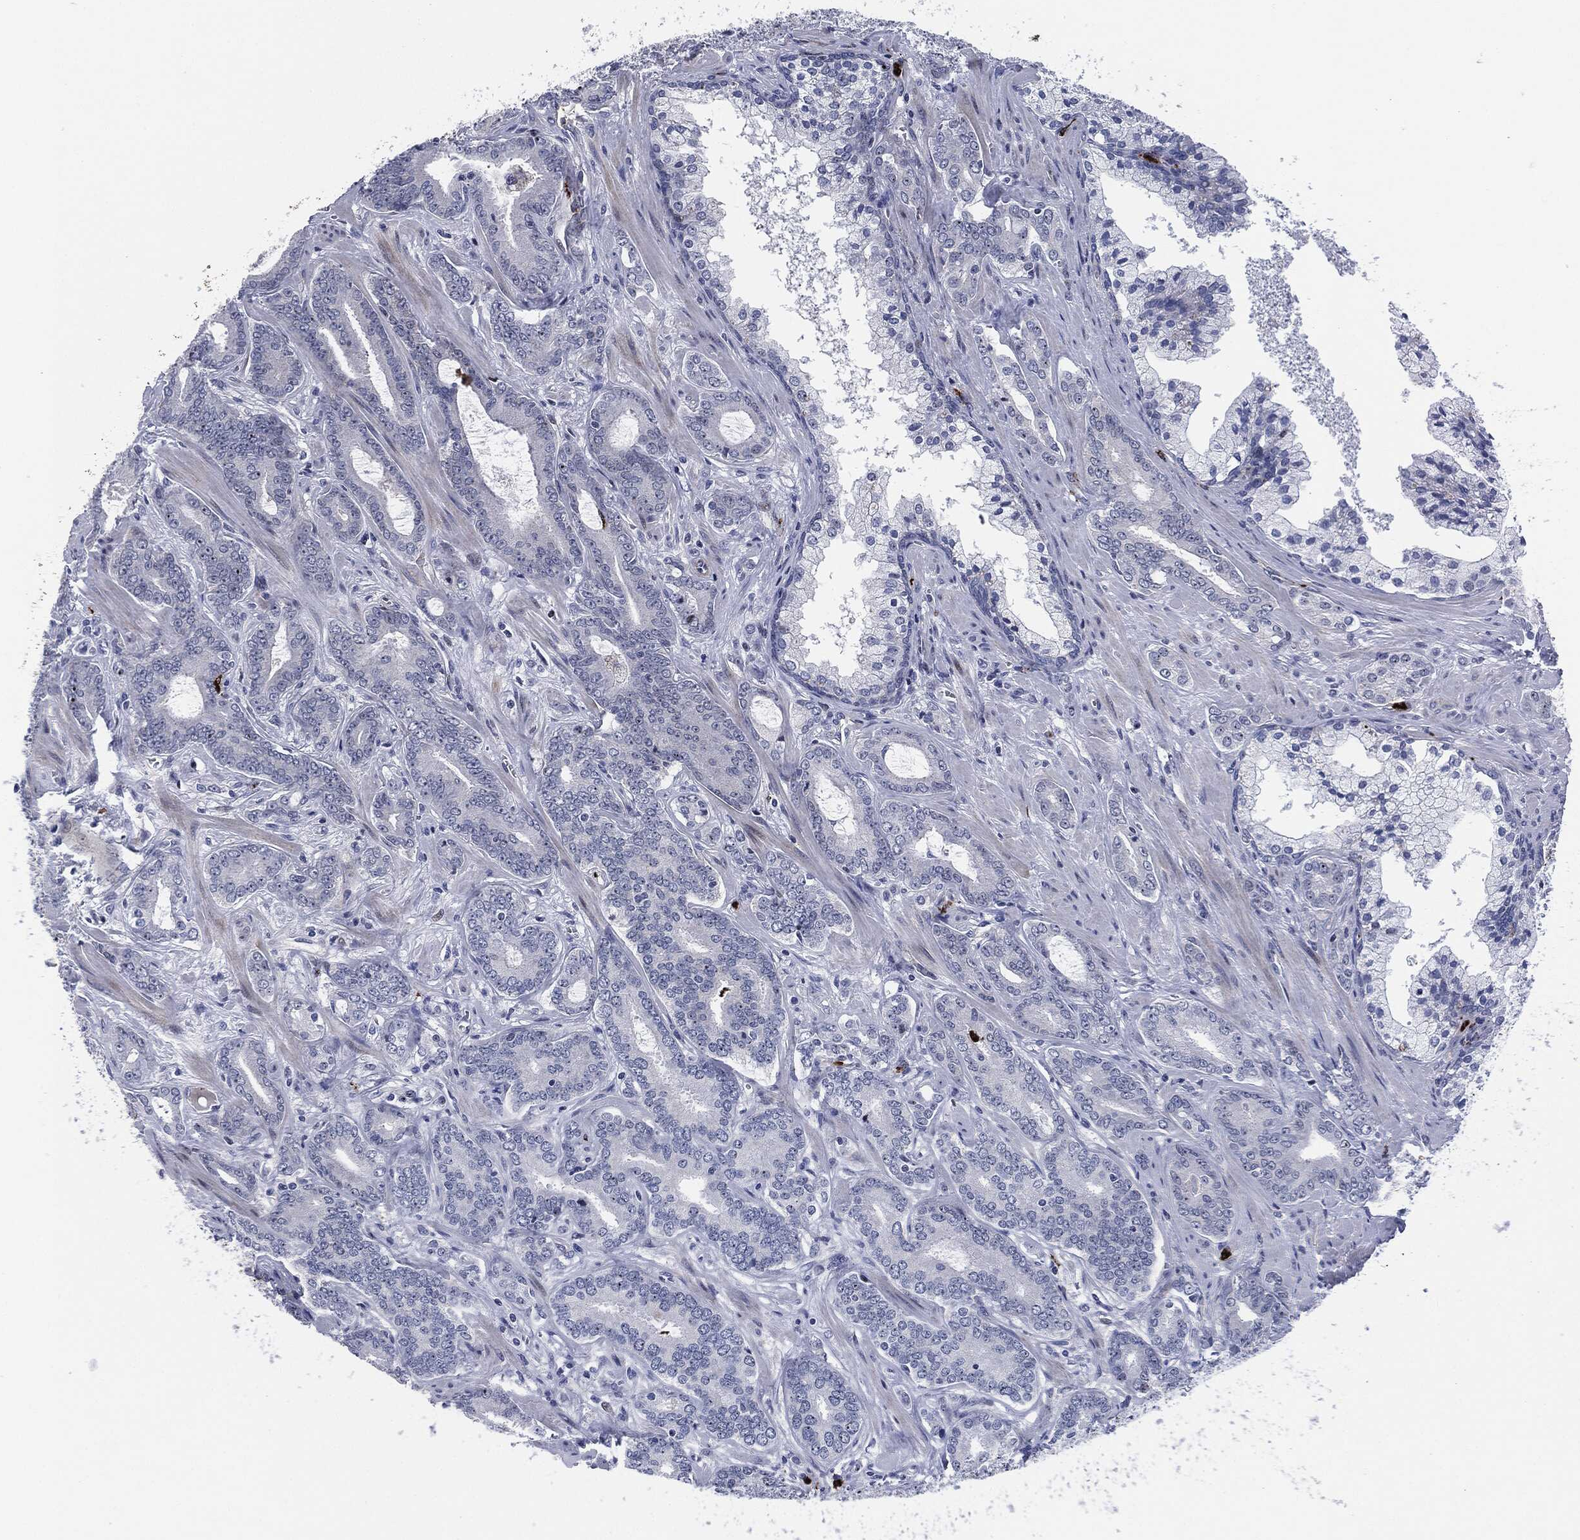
{"staining": {"intensity": "weak", "quantity": "<25%", "location": "nuclear"}, "tissue": "prostate cancer", "cell_type": "Tumor cells", "image_type": "cancer", "snomed": [{"axis": "morphology", "description": "Adenocarcinoma, NOS"}, {"axis": "topography", "description": "Prostate"}], "caption": "IHC micrograph of neoplastic tissue: adenocarcinoma (prostate) stained with DAB (3,3'-diaminobenzidine) displays no significant protein positivity in tumor cells.", "gene": "MPO", "patient": {"sex": "male", "age": 55}}